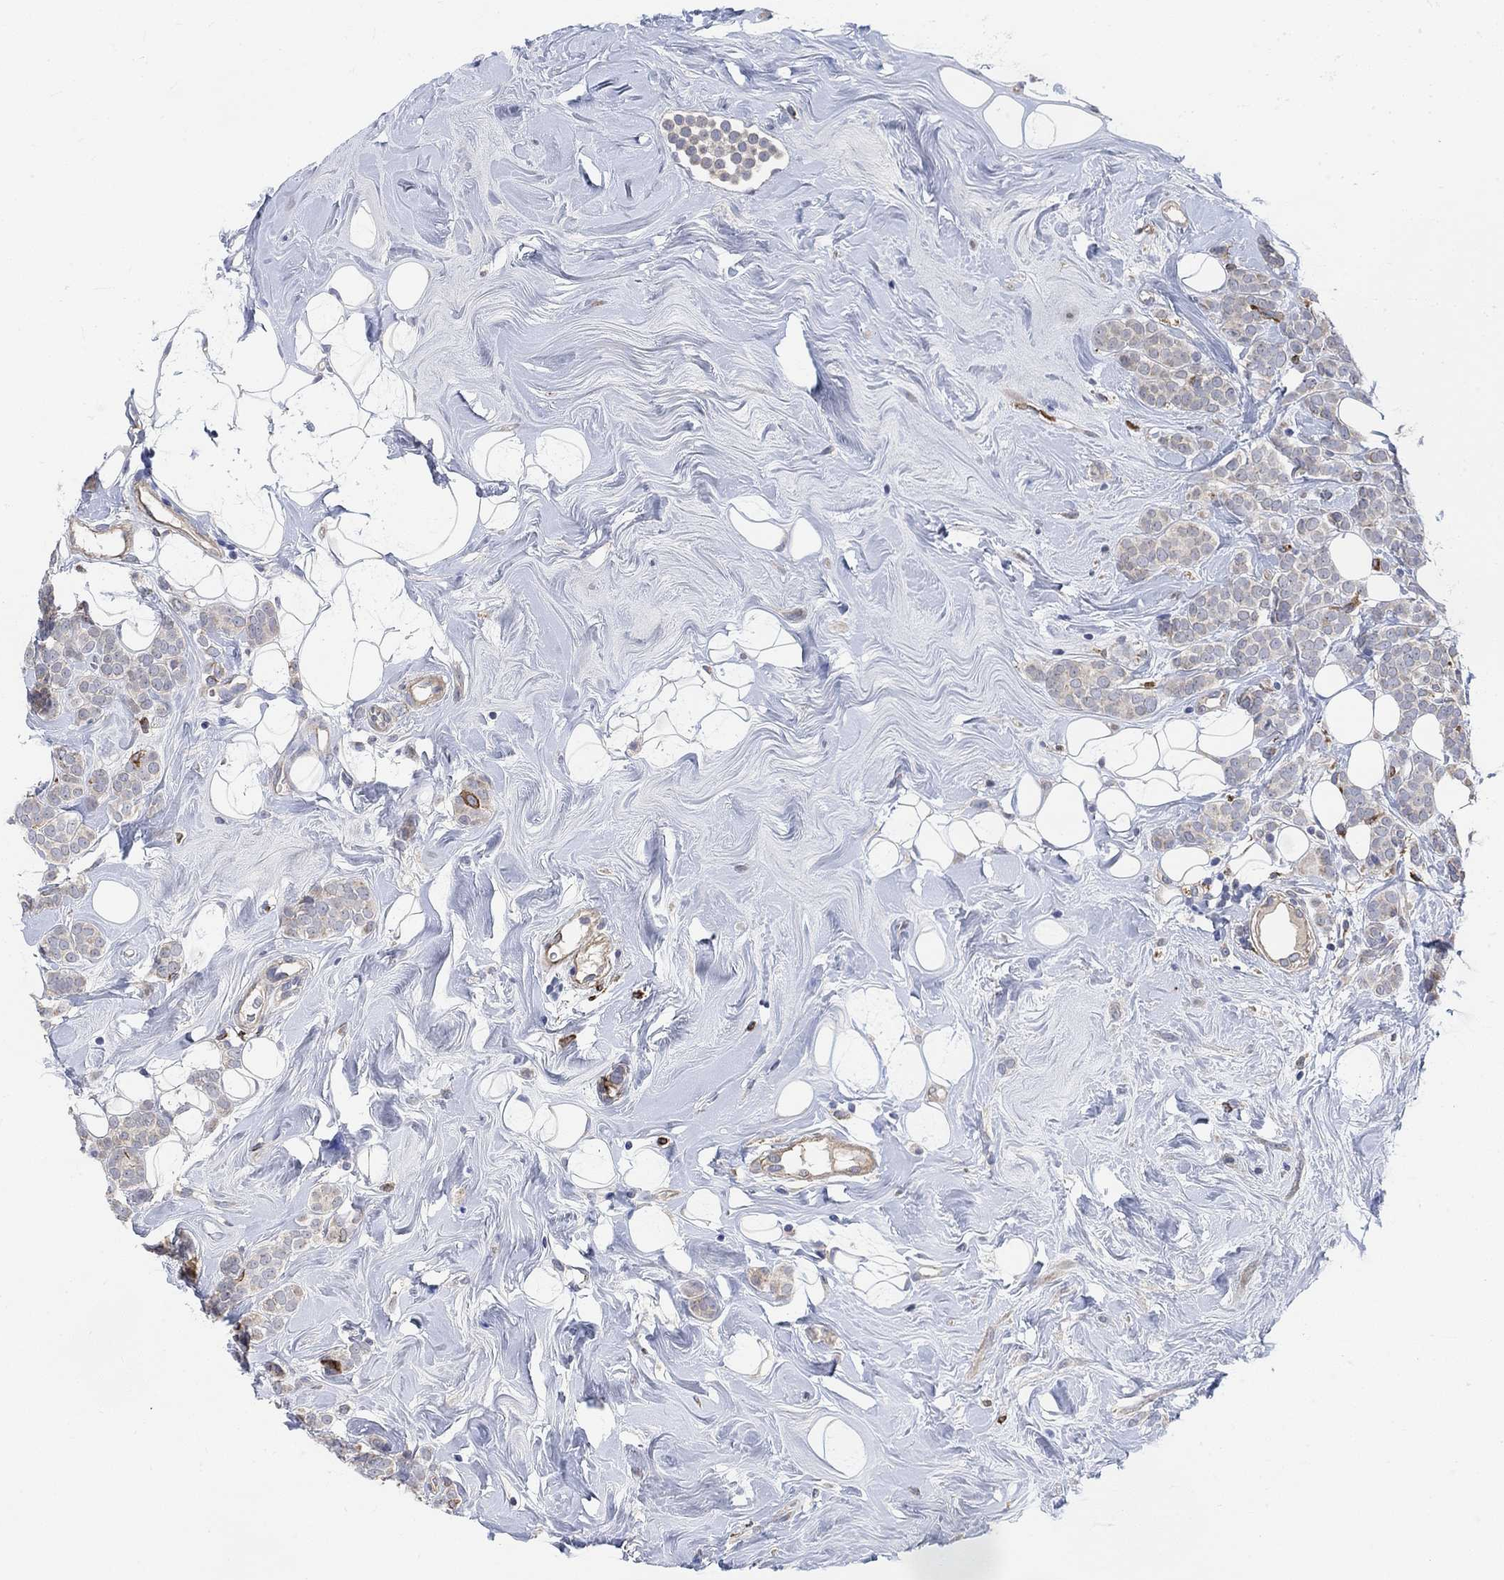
{"staining": {"intensity": "weak", "quantity": ">75%", "location": "cytoplasmic/membranous"}, "tissue": "breast cancer", "cell_type": "Tumor cells", "image_type": "cancer", "snomed": [{"axis": "morphology", "description": "Lobular carcinoma"}, {"axis": "topography", "description": "Breast"}], "caption": "IHC micrograph of neoplastic tissue: human breast cancer stained using immunohistochemistry displays low levels of weak protein expression localized specifically in the cytoplasmic/membranous of tumor cells, appearing as a cytoplasmic/membranous brown color.", "gene": "HCRTR1", "patient": {"sex": "female", "age": 49}}